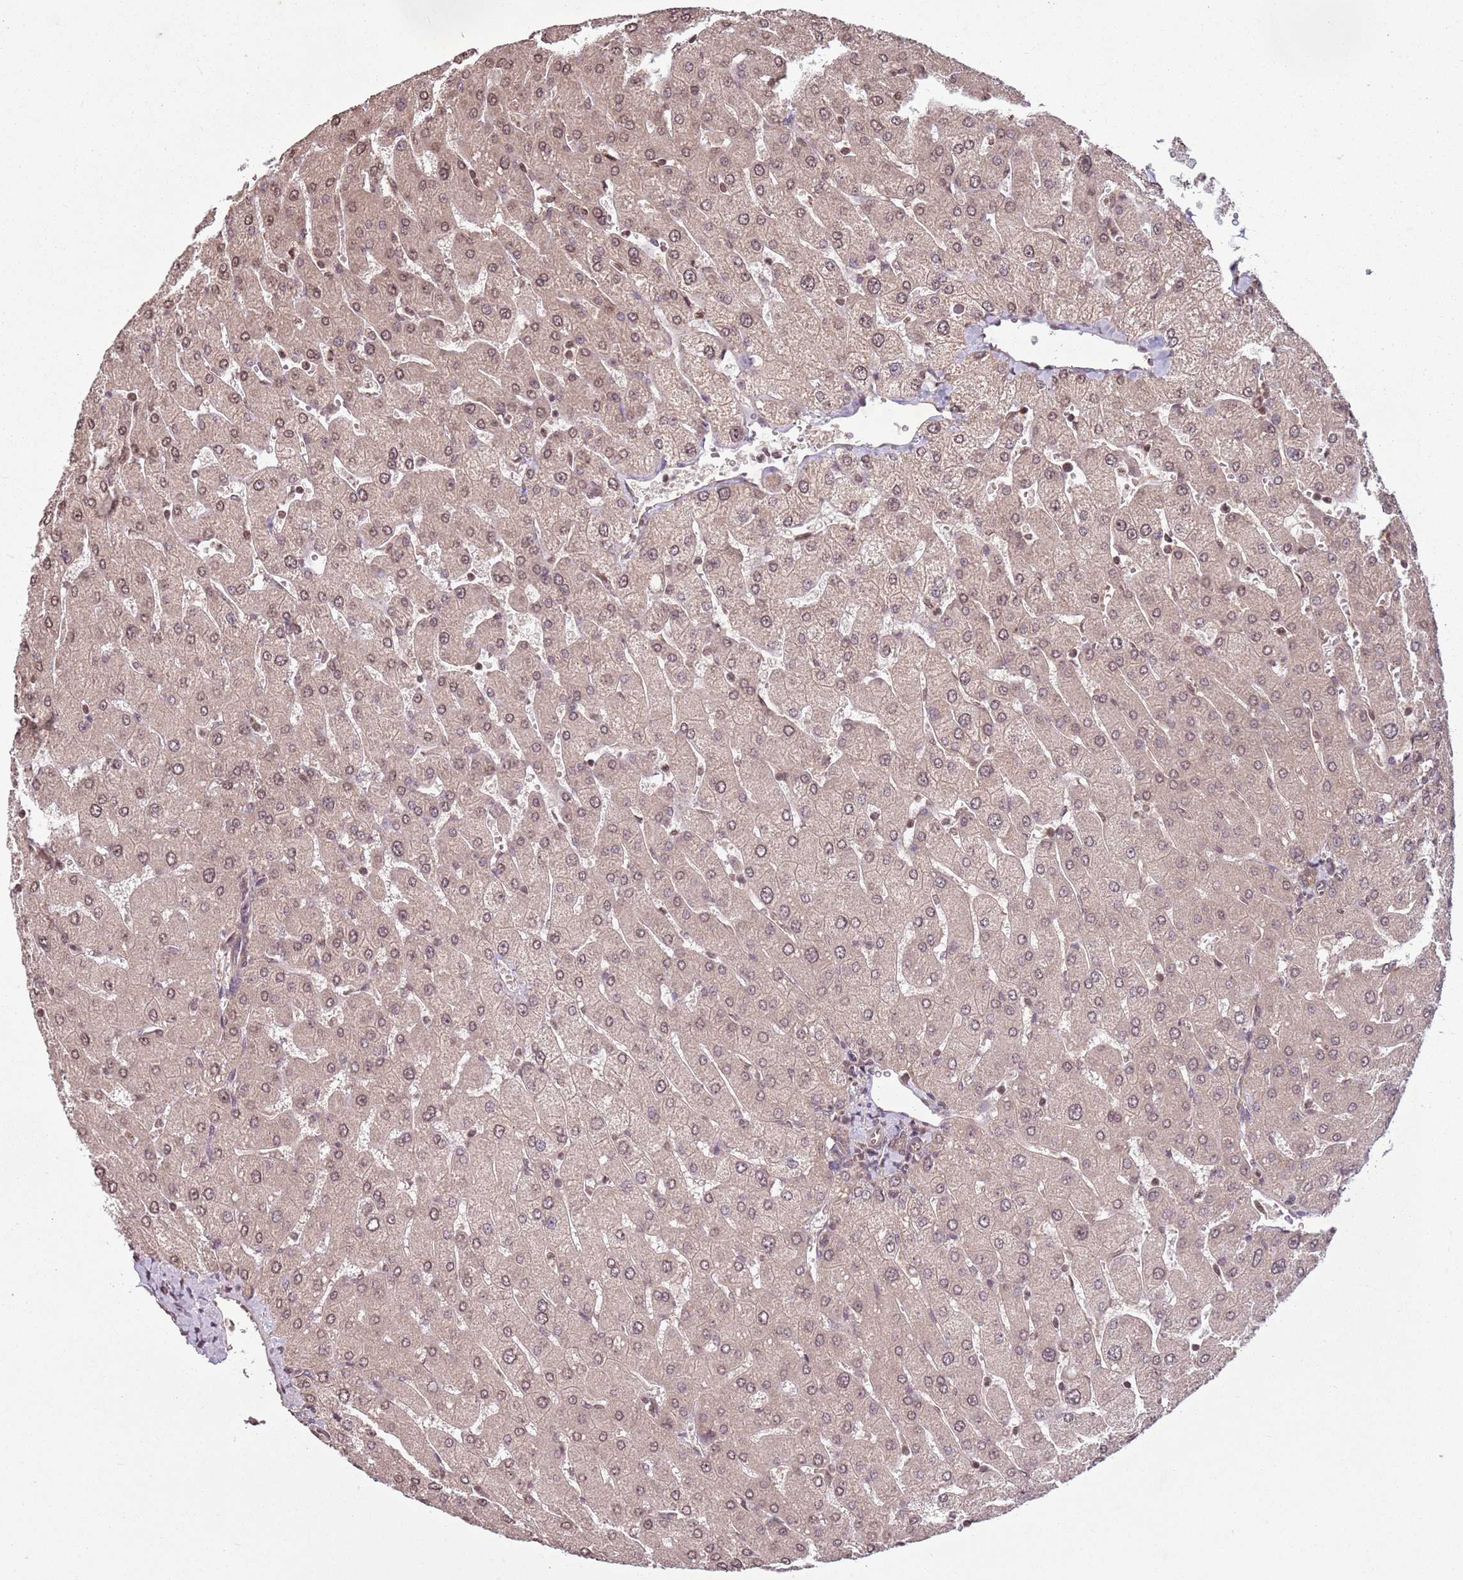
{"staining": {"intensity": "weak", "quantity": ">75%", "location": "nuclear"}, "tissue": "liver", "cell_type": "Cholangiocytes", "image_type": "normal", "snomed": [{"axis": "morphology", "description": "Normal tissue, NOS"}, {"axis": "topography", "description": "Liver"}], "caption": "DAB (3,3'-diaminobenzidine) immunohistochemical staining of benign human liver displays weak nuclear protein expression in about >75% of cholangiocytes.", "gene": "CAPN9", "patient": {"sex": "male", "age": 55}}